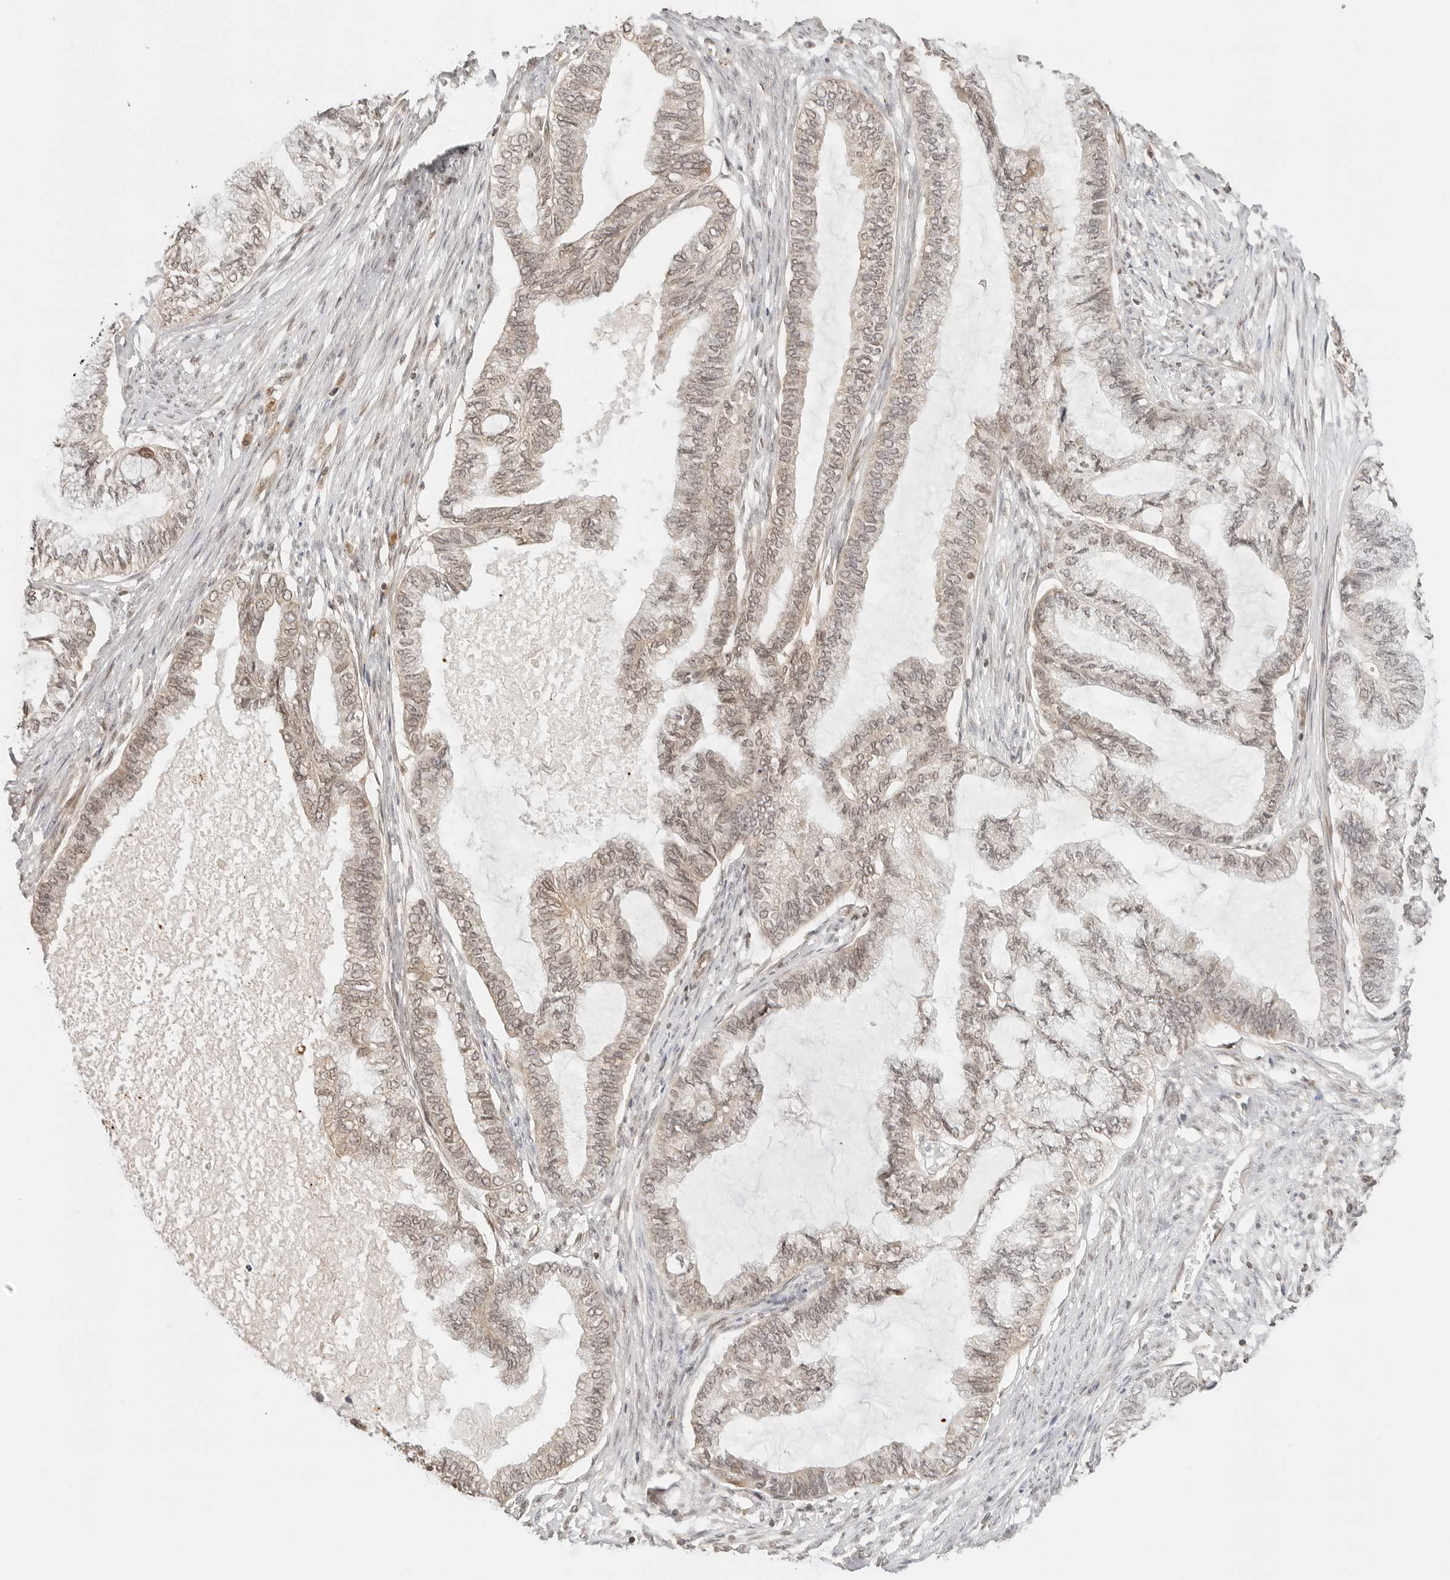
{"staining": {"intensity": "weak", "quantity": "<25%", "location": "cytoplasmic/membranous,nuclear"}, "tissue": "endometrial cancer", "cell_type": "Tumor cells", "image_type": "cancer", "snomed": [{"axis": "morphology", "description": "Adenocarcinoma, NOS"}, {"axis": "topography", "description": "Endometrium"}], "caption": "There is no significant expression in tumor cells of adenocarcinoma (endometrial).", "gene": "POLH", "patient": {"sex": "female", "age": 86}}